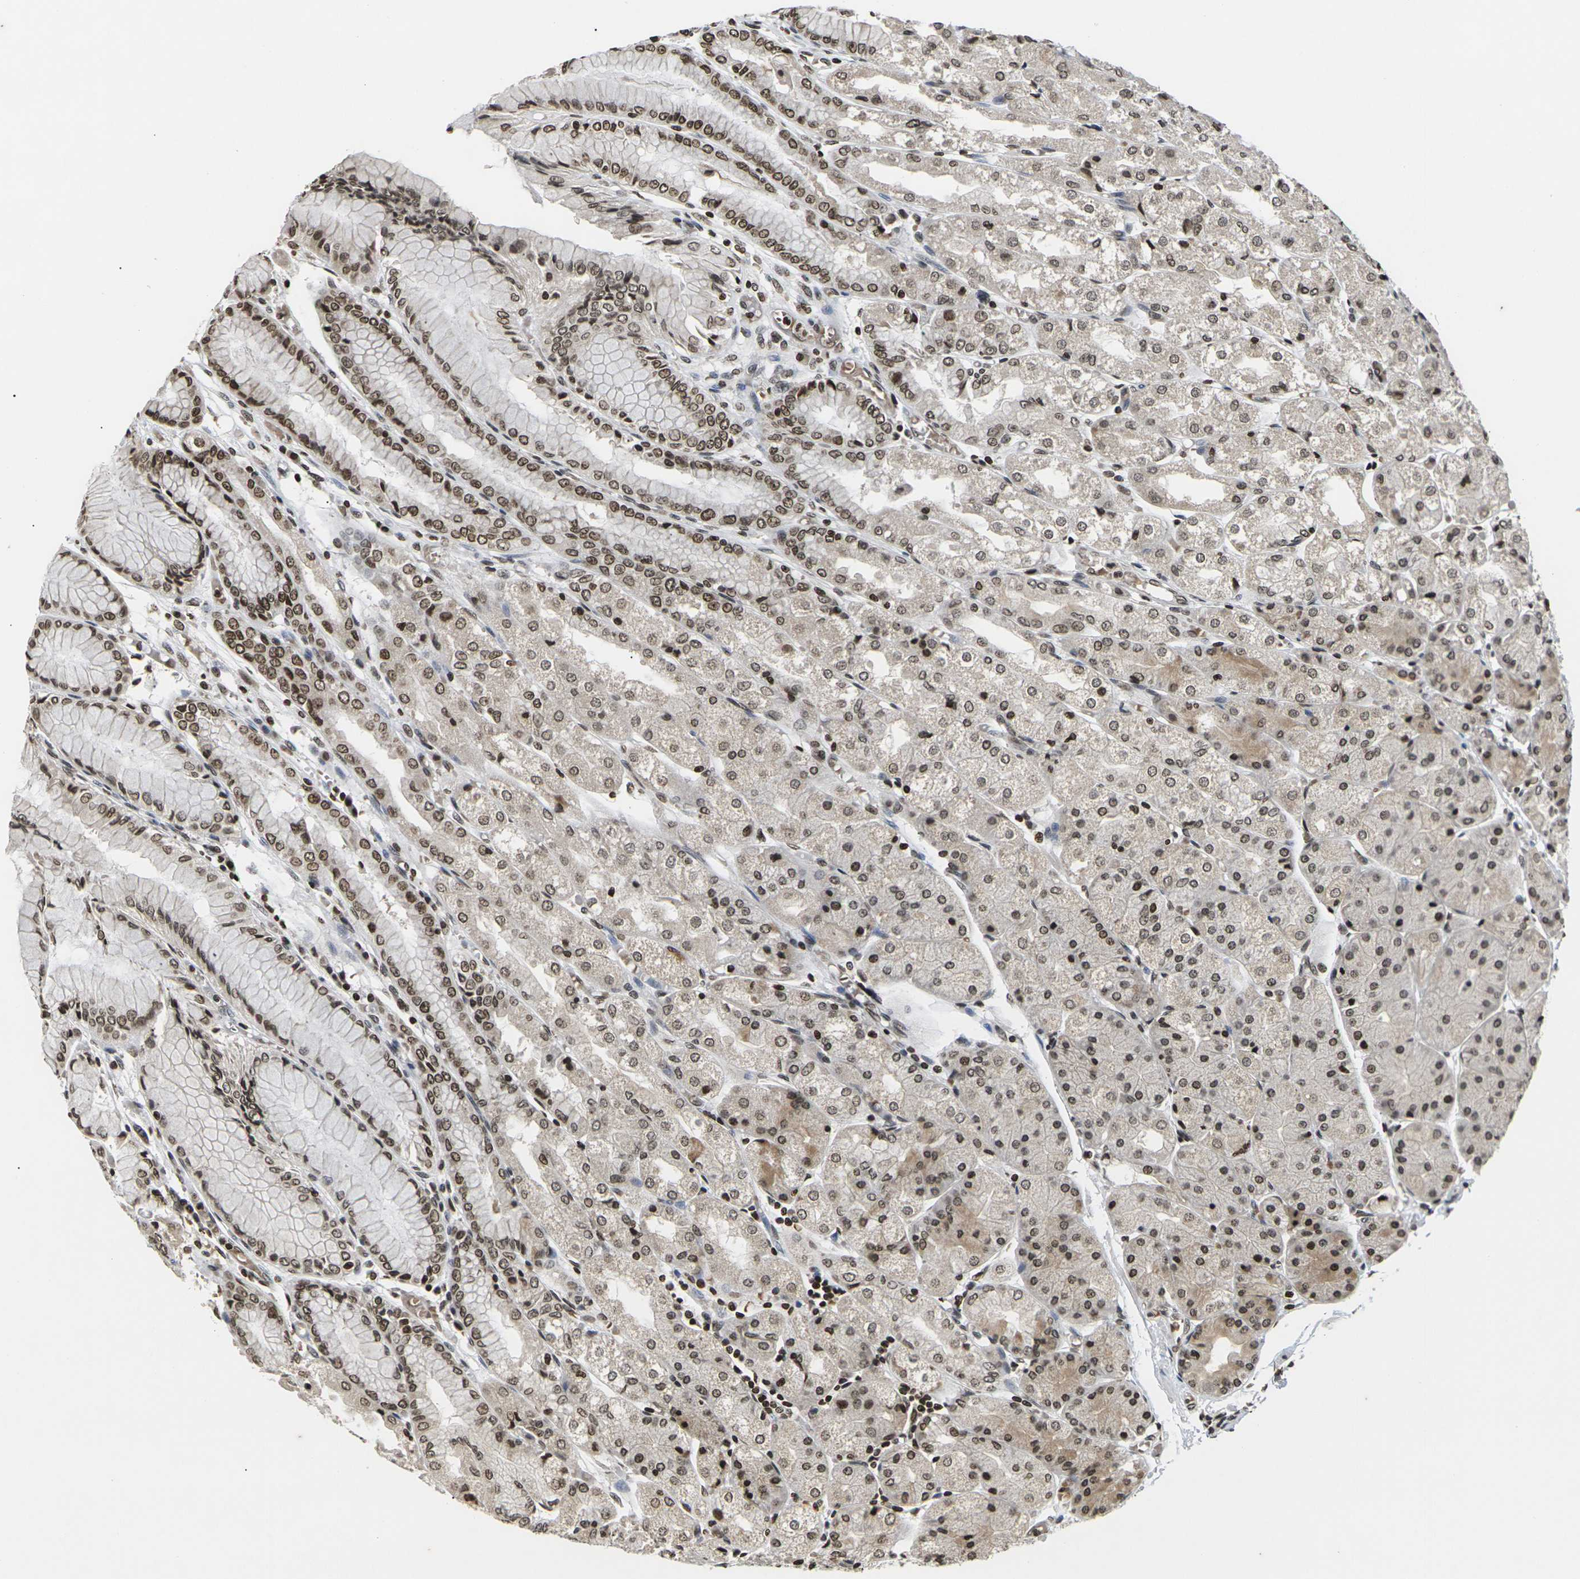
{"staining": {"intensity": "moderate", "quantity": ">75%", "location": "cytoplasmic/membranous,nuclear"}, "tissue": "stomach", "cell_type": "Glandular cells", "image_type": "normal", "snomed": [{"axis": "morphology", "description": "Normal tissue, NOS"}, {"axis": "topography", "description": "Stomach, upper"}], "caption": "Approximately >75% of glandular cells in benign human stomach display moderate cytoplasmic/membranous,nuclear protein expression as visualized by brown immunohistochemical staining.", "gene": "ETV5", "patient": {"sex": "male", "age": 72}}